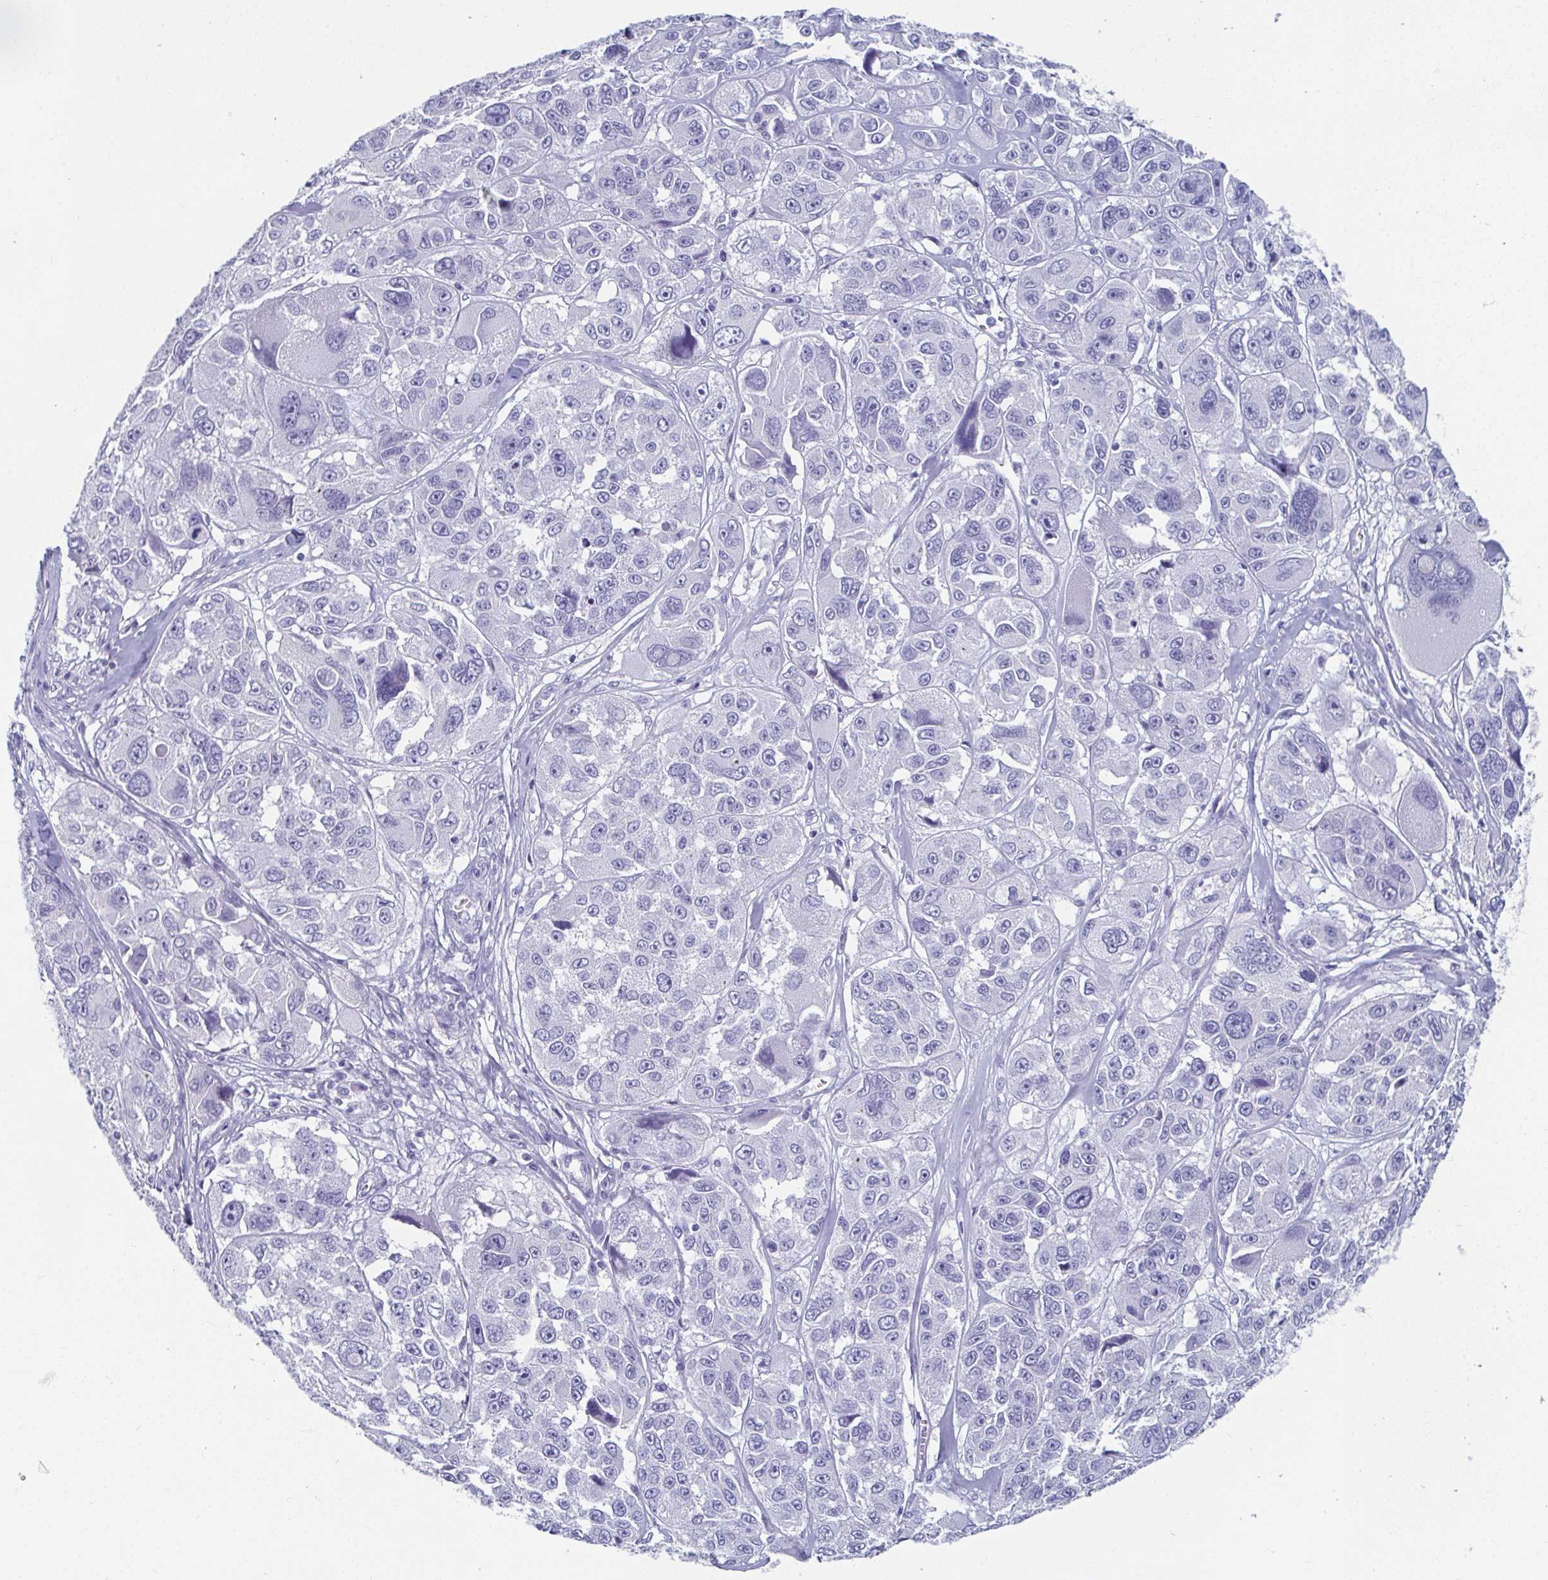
{"staining": {"intensity": "negative", "quantity": "none", "location": "none"}, "tissue": "melanoma", "cell_type": "Tumor cells", "image_type": "cancer", "snomed": [{"axis": "morphology", "description": "Malignant melanoma, NOS"}, {"axis": "topography", "description": "Skin"}], "caption": "DAB immunohistochemical staining of human malignant melanoma shows no significant positivity in tumor cells. The staining is performed using DAB (3,3'-diaminobenzidine) brown chromogen with nuclei counter-stained in using hematoxylin.", "gene": "GHRL", "patient": {"sex": "female", "age": 66}}